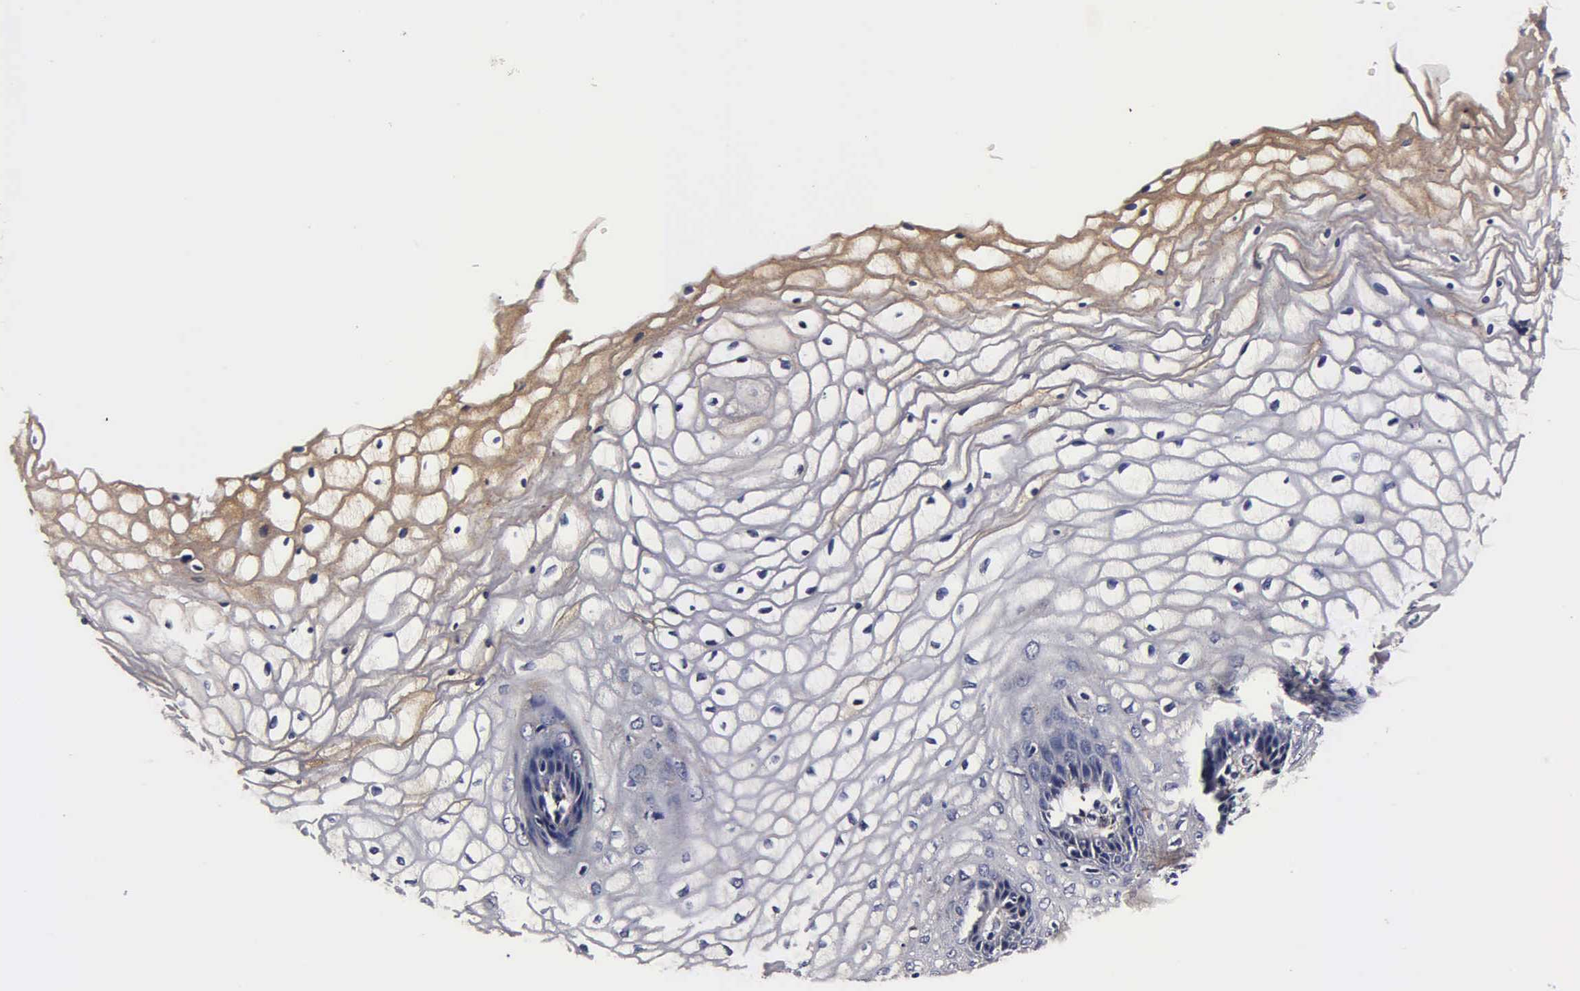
{"staining": {"intensity": "weak", "quantity": "25%-75%", "location": "cytoplasmic/membranous"}, "tissue": "vagina", "cell_type": "Squamous epithelial cells", "image_type": "normal", "snomed": [{"axis": "morphology", "description": "Normal tissue, NOS"}, {"axis": "topography", "description": "Vagina"}], "caption": "The micrograph demonstrates staining of unremarkable vagina, revealing weak cytoplasmic/membranous protein staining (brown color) within squamous epithelial cells. (brown staining indicates protein expression, while blue staining denotes nuclei).", "gene": "CST3", "patient": {"sex": "female", "age": 34}}